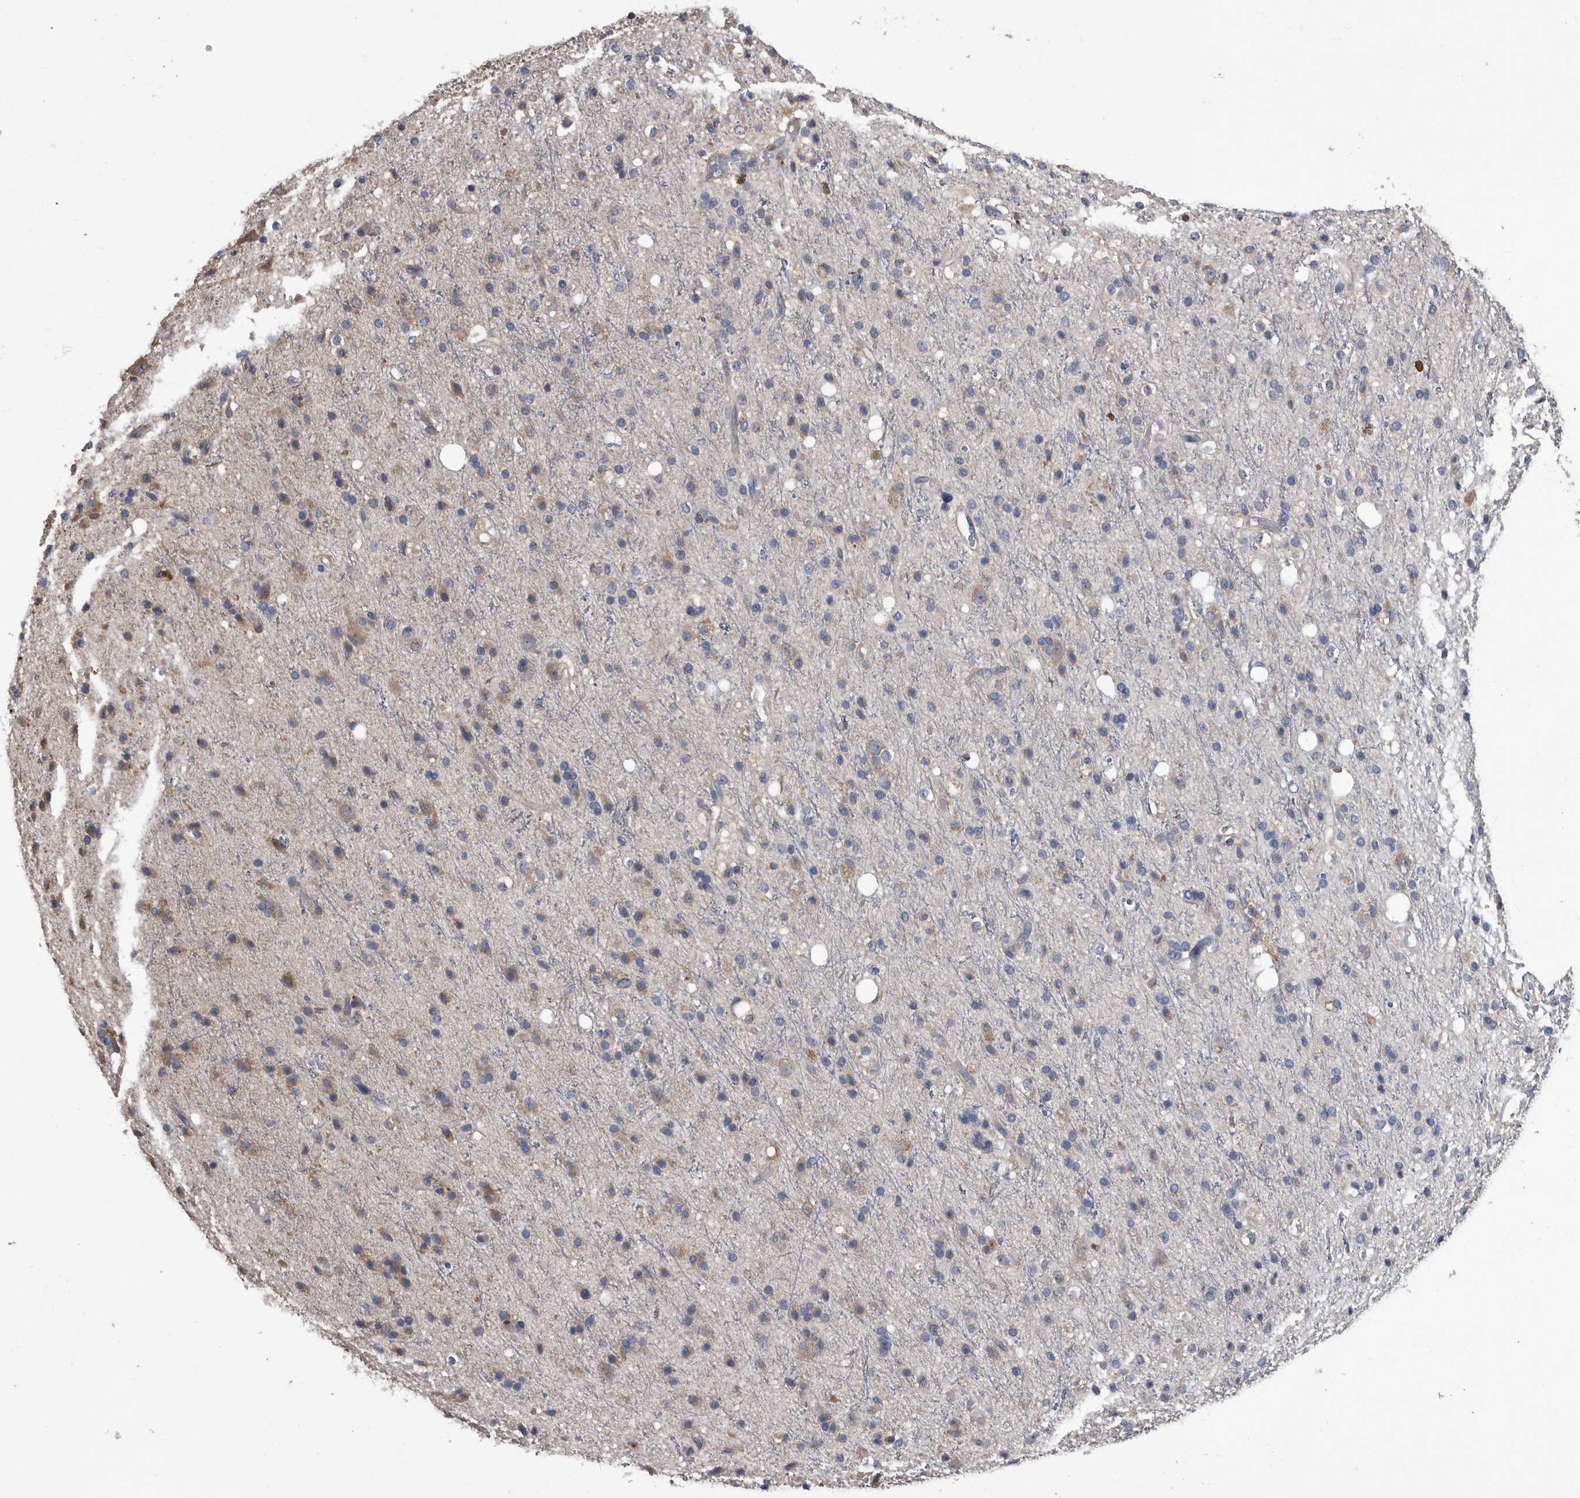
{"staining": {"intensity": "moderate", "quantity": "25%-75%", "location": "cytoplasmic/membranous"}, "tissue": "glioma", "cell_type": "Tumor cells", "image_type": "cancer", "snomed": [{"axis": "morphology", "description": "Glioma, malignant, High grade"}, {"axis": "topography", "description": "Brain"}], "caption": "Human glioma stained with a protein marker shows moderate staining in tumor cells.", "gene": "NRBP1", "patient": {"sex": "male", "age": 47}}